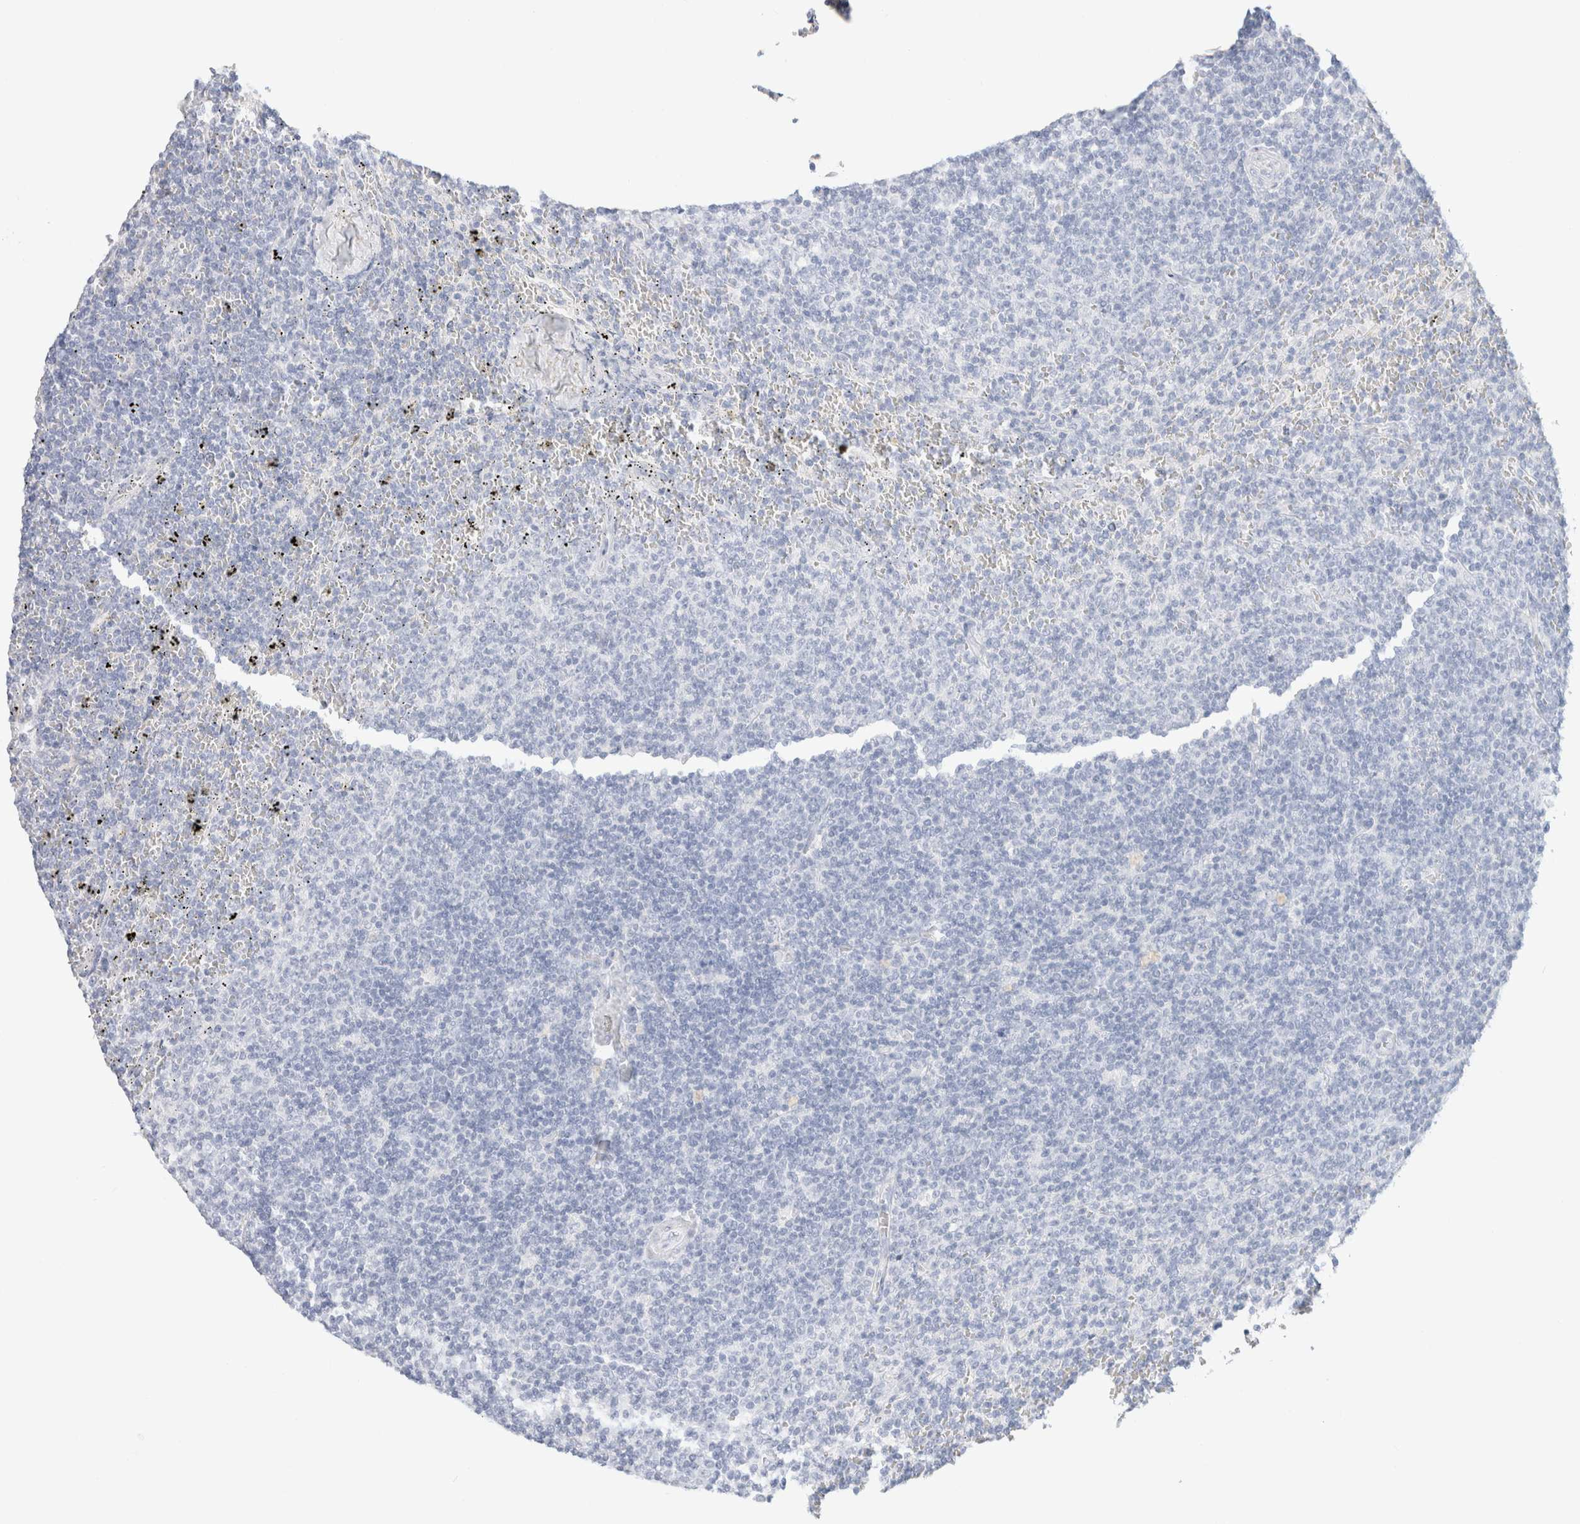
{"staining": {"intensity": "negative", "quantity": "none", "location": "none"}, "tissue": "lymphoma", "cell_type": "Tumor cells", "image_type": "cancer", "snomed": [{"axis": "morphology", "description": "Malignant lymphoma, non-Hodgkin's type, Low grade"}, {"axis": "topography", "description": "Spleen"}], "caption": "Low-grade malignant lymphoma, non-Hodgkin's type was stained to show a protein in brown. There is no significant staining in tumor cells.", "gene": "CPQ", "patient": {"sex": "female", "age": 50}}